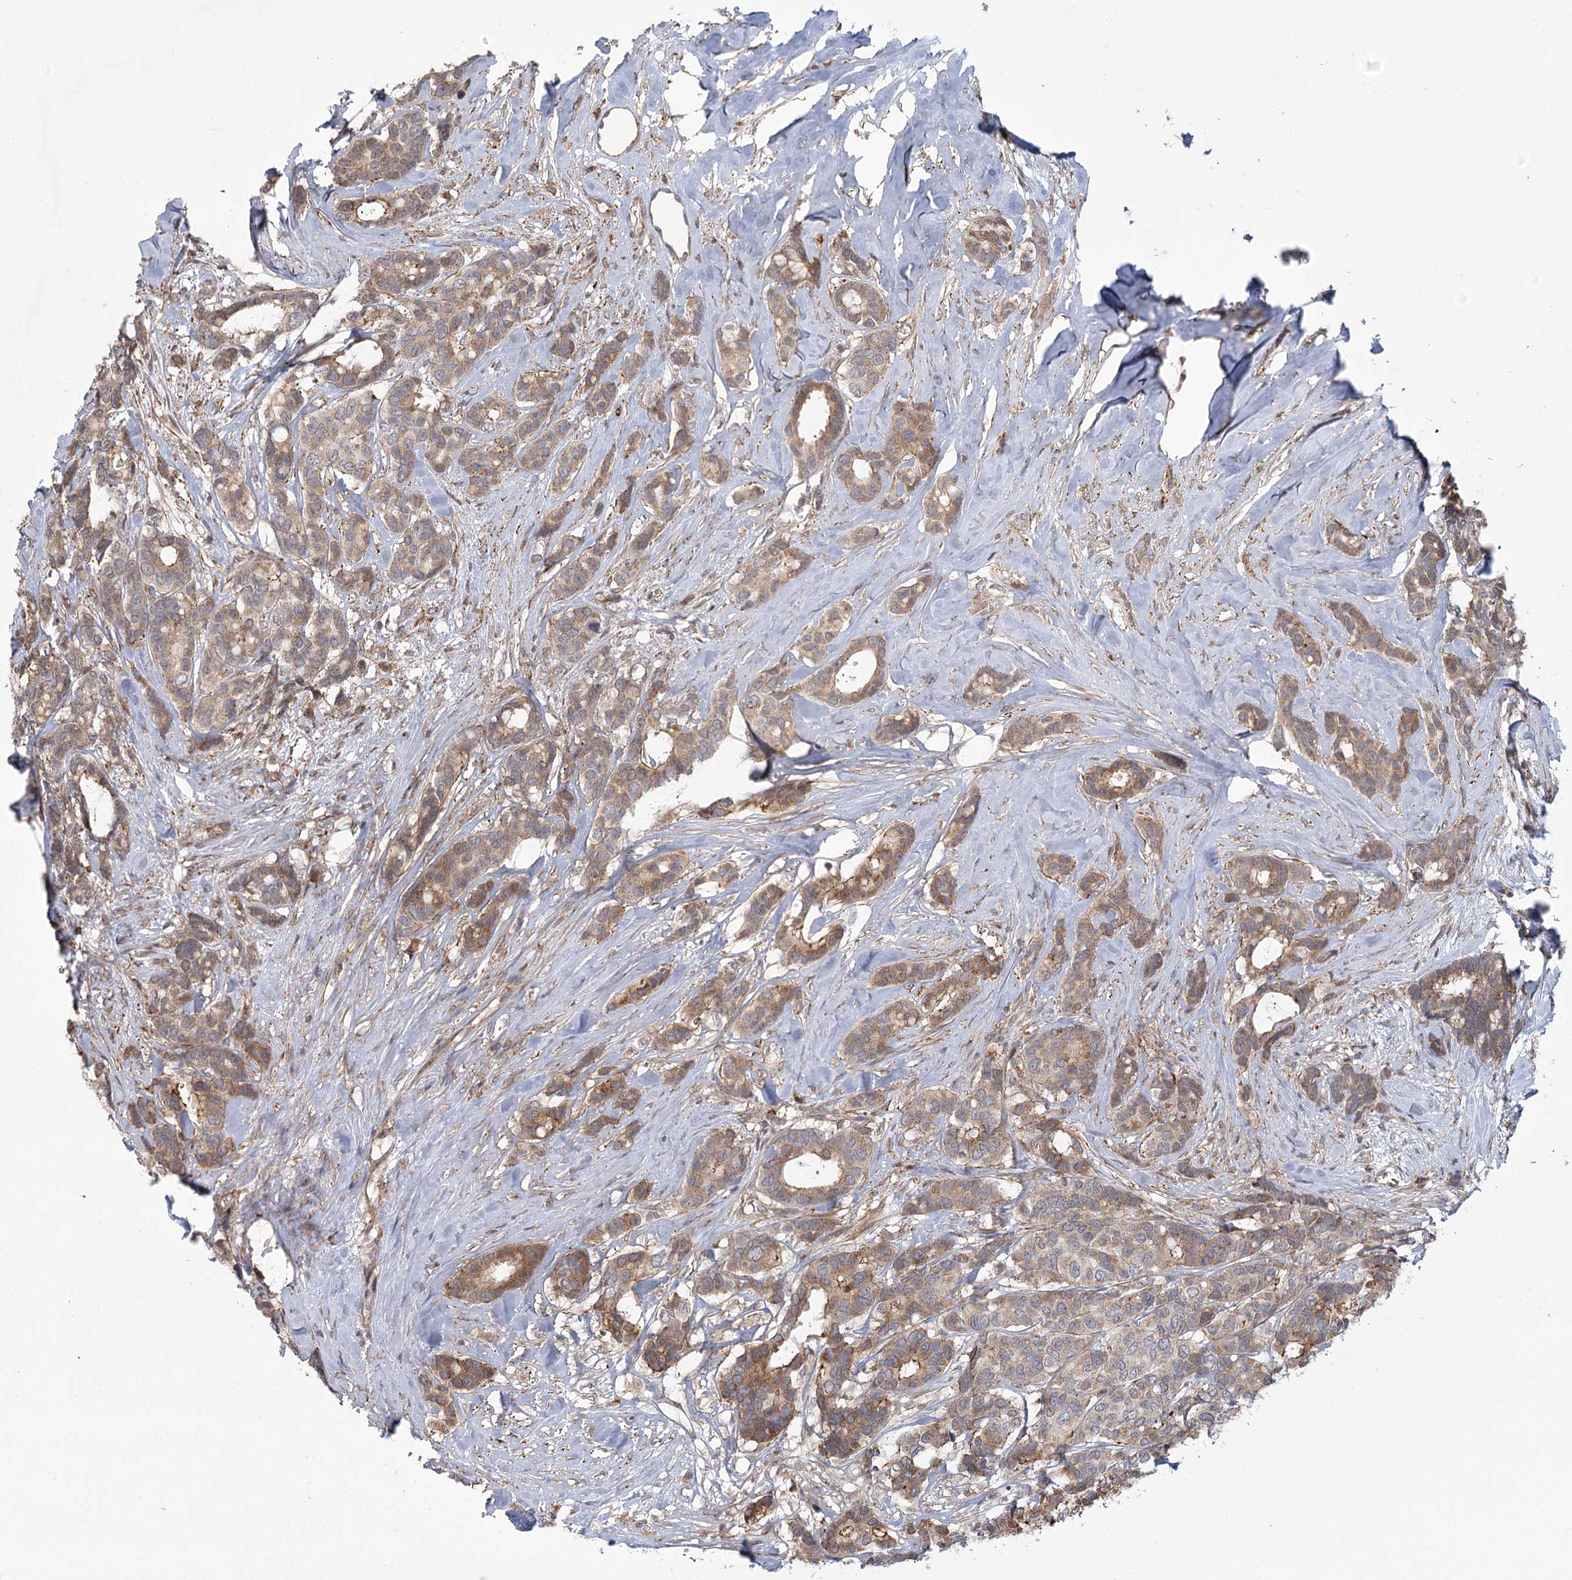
{"staining": {"intensity": "moderate", "quantity": ">75%", "location": "cytoplasmic/membranous"}, "tissue": "breast cancer", "cell_type": "Tumor cells", "image_type": "cancer", "snomed": [{"axis": "morphology", "description": "Duct carcinoma"}, {"axis": "topography", "description": "Breast"}], "caption": "Immunohistochemistry micrograph of neoplastic tissue: human breast cancer stained using immunohistochemistry shows medium levels of moderate protein expression localized specifically in the cytoplasmic/membranous of tumor cells, appearing as a cytoplasmic/membranous brown color.", "gene": "MEPE", "patient": {"sex": "female", "age": 87}}